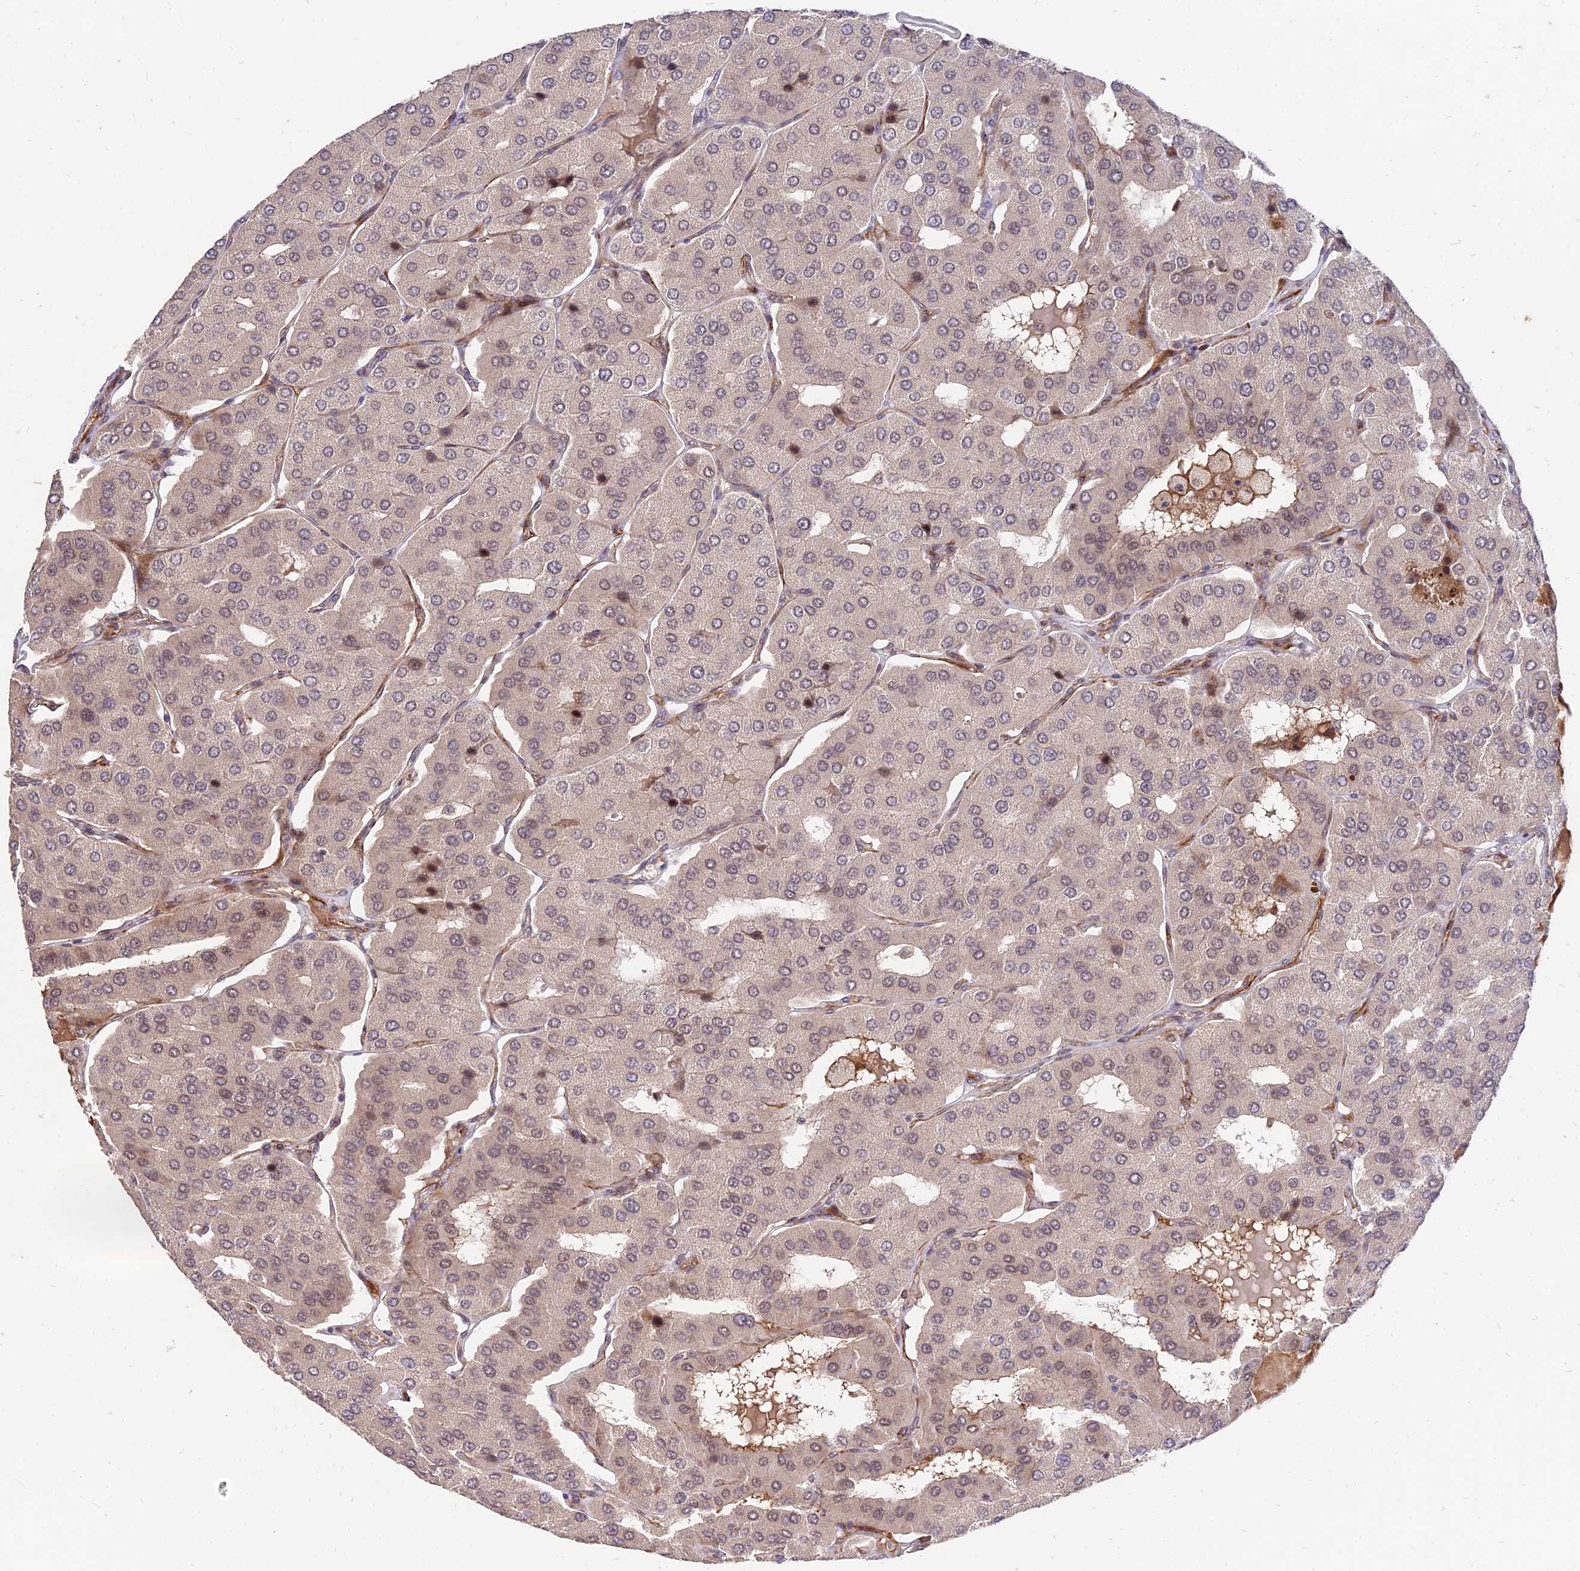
{"staining": {"intensity": "weak", "quantity": "25%-75%", "location": "nuclear"}, "tissue": "parathyroid gland", "cell_type": "Glandular cells", "image_type": "normal", "snomed": [{"axis": "morphology", "description": "Normal tissue, NOS"}, {"axis": "morphology", "description": "Adenoma, NOS"}, {"axis": "topography", "description": "Parathyroid gland"}], "caption": "Immunohistochemical staining of benign parathyroid gland shows weak nuclear protein expression in approximately 25%-75% of glandular cells. (brown staining indicates protein expression, while blue staining denotes nuclei).", "gene": "ZNF85", "patient": {"sex": "female", "age": 86}}